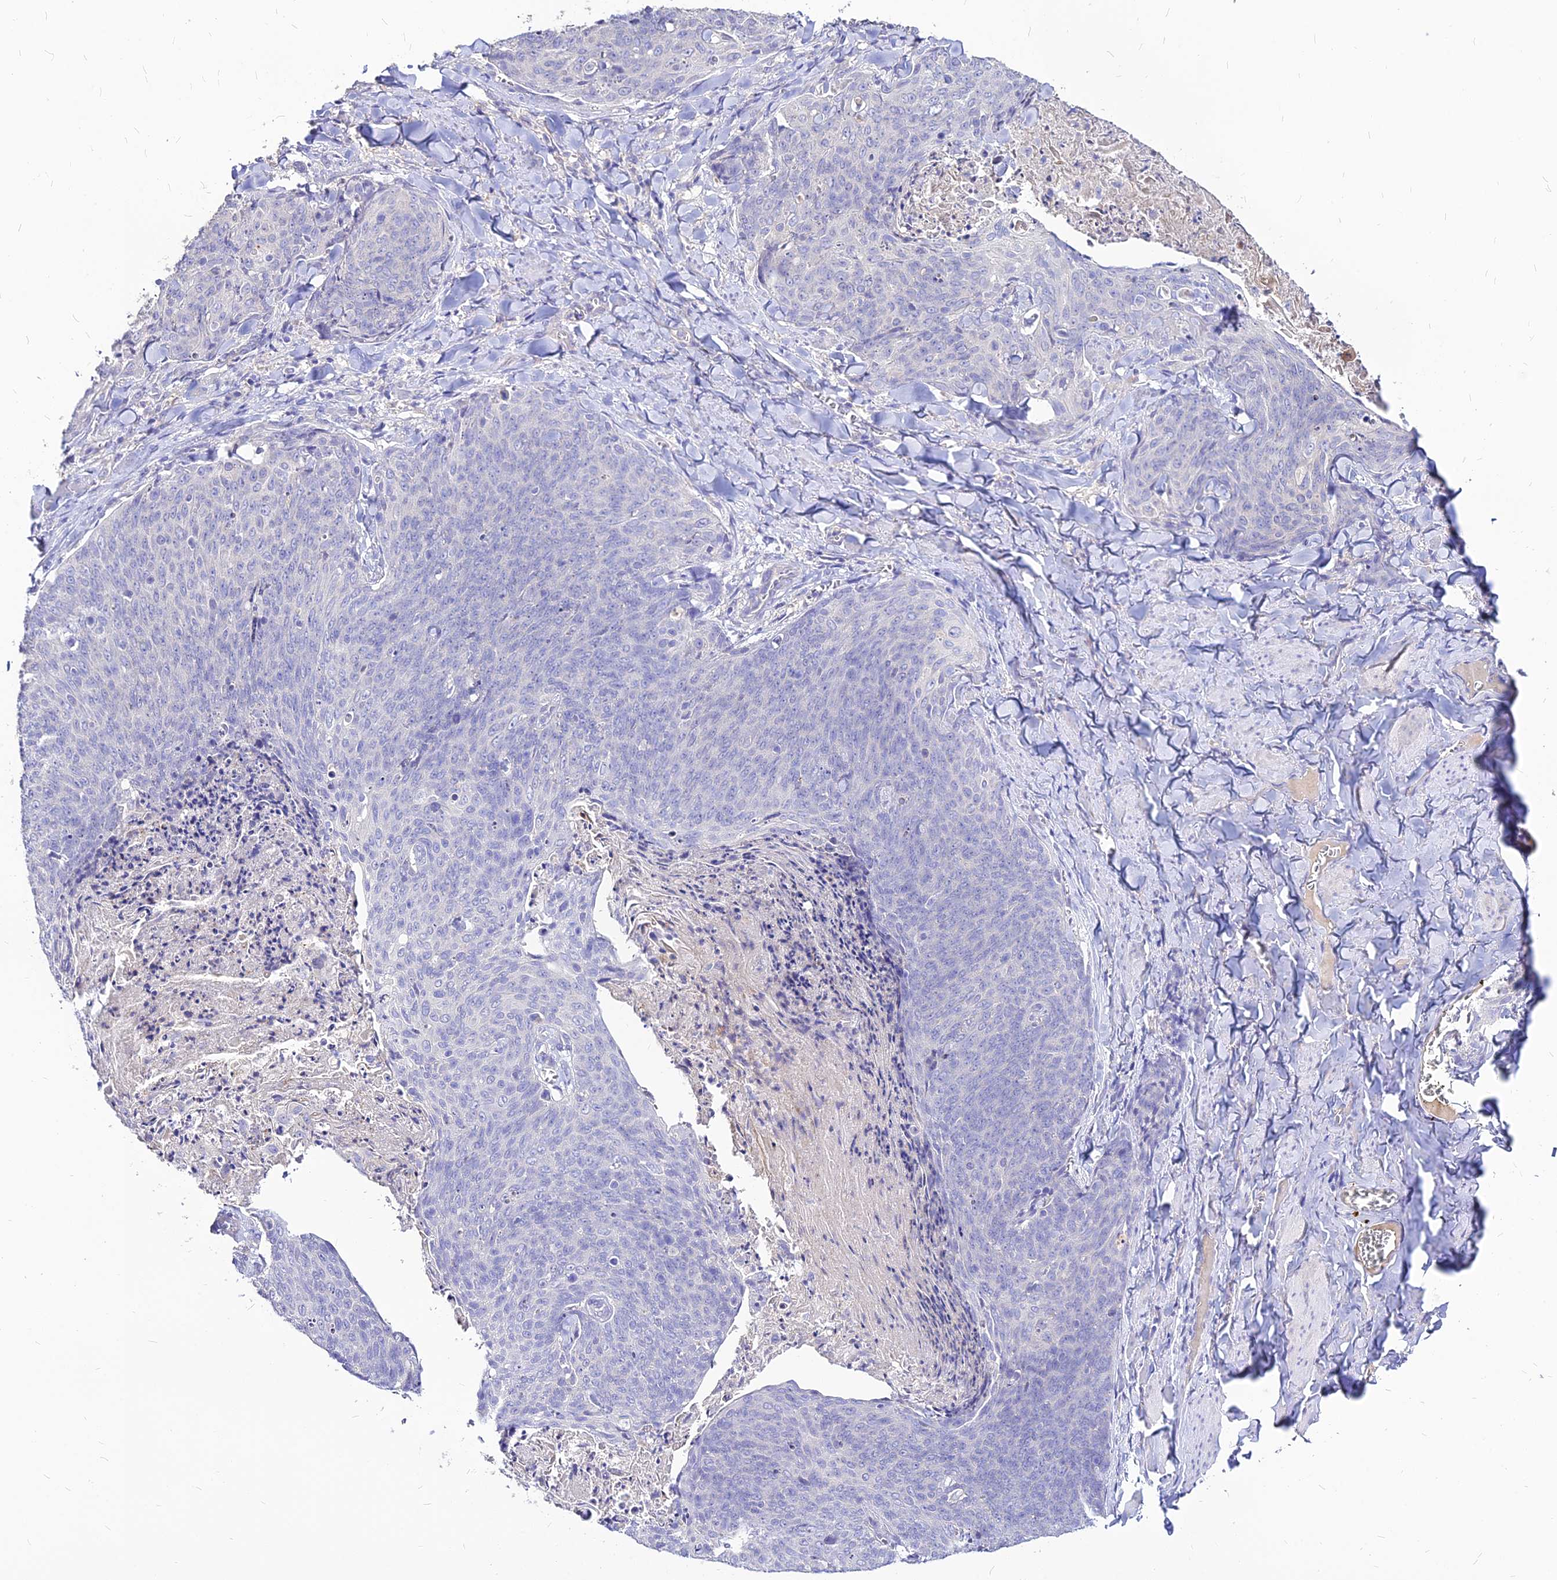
{"staining": {"intensity": "negative", "quantity": "none", "location": "none"}, "tissue": "skin cancer", "cell_type": "Tumor cells", "image_type": "cancer", "snomed": [{"axis": "morphology", "description": "Squamous cell carcinoma, NOS"}, {"axis": "topography", "description": "Skin"}, {"axis": "topography", "description": "Vulva"}], "caption": "IHC histopathology image of neoplastic tissue: squamous cell carcinoma (skin) stained with DAB shows no significant protein staining in tumor cells. (DAB immunohistochemistry (IHC) visualized using brightfield microscopy, high magnification).", "gene": "CZIB", "patient": {"sex": "female", "age": 85}}